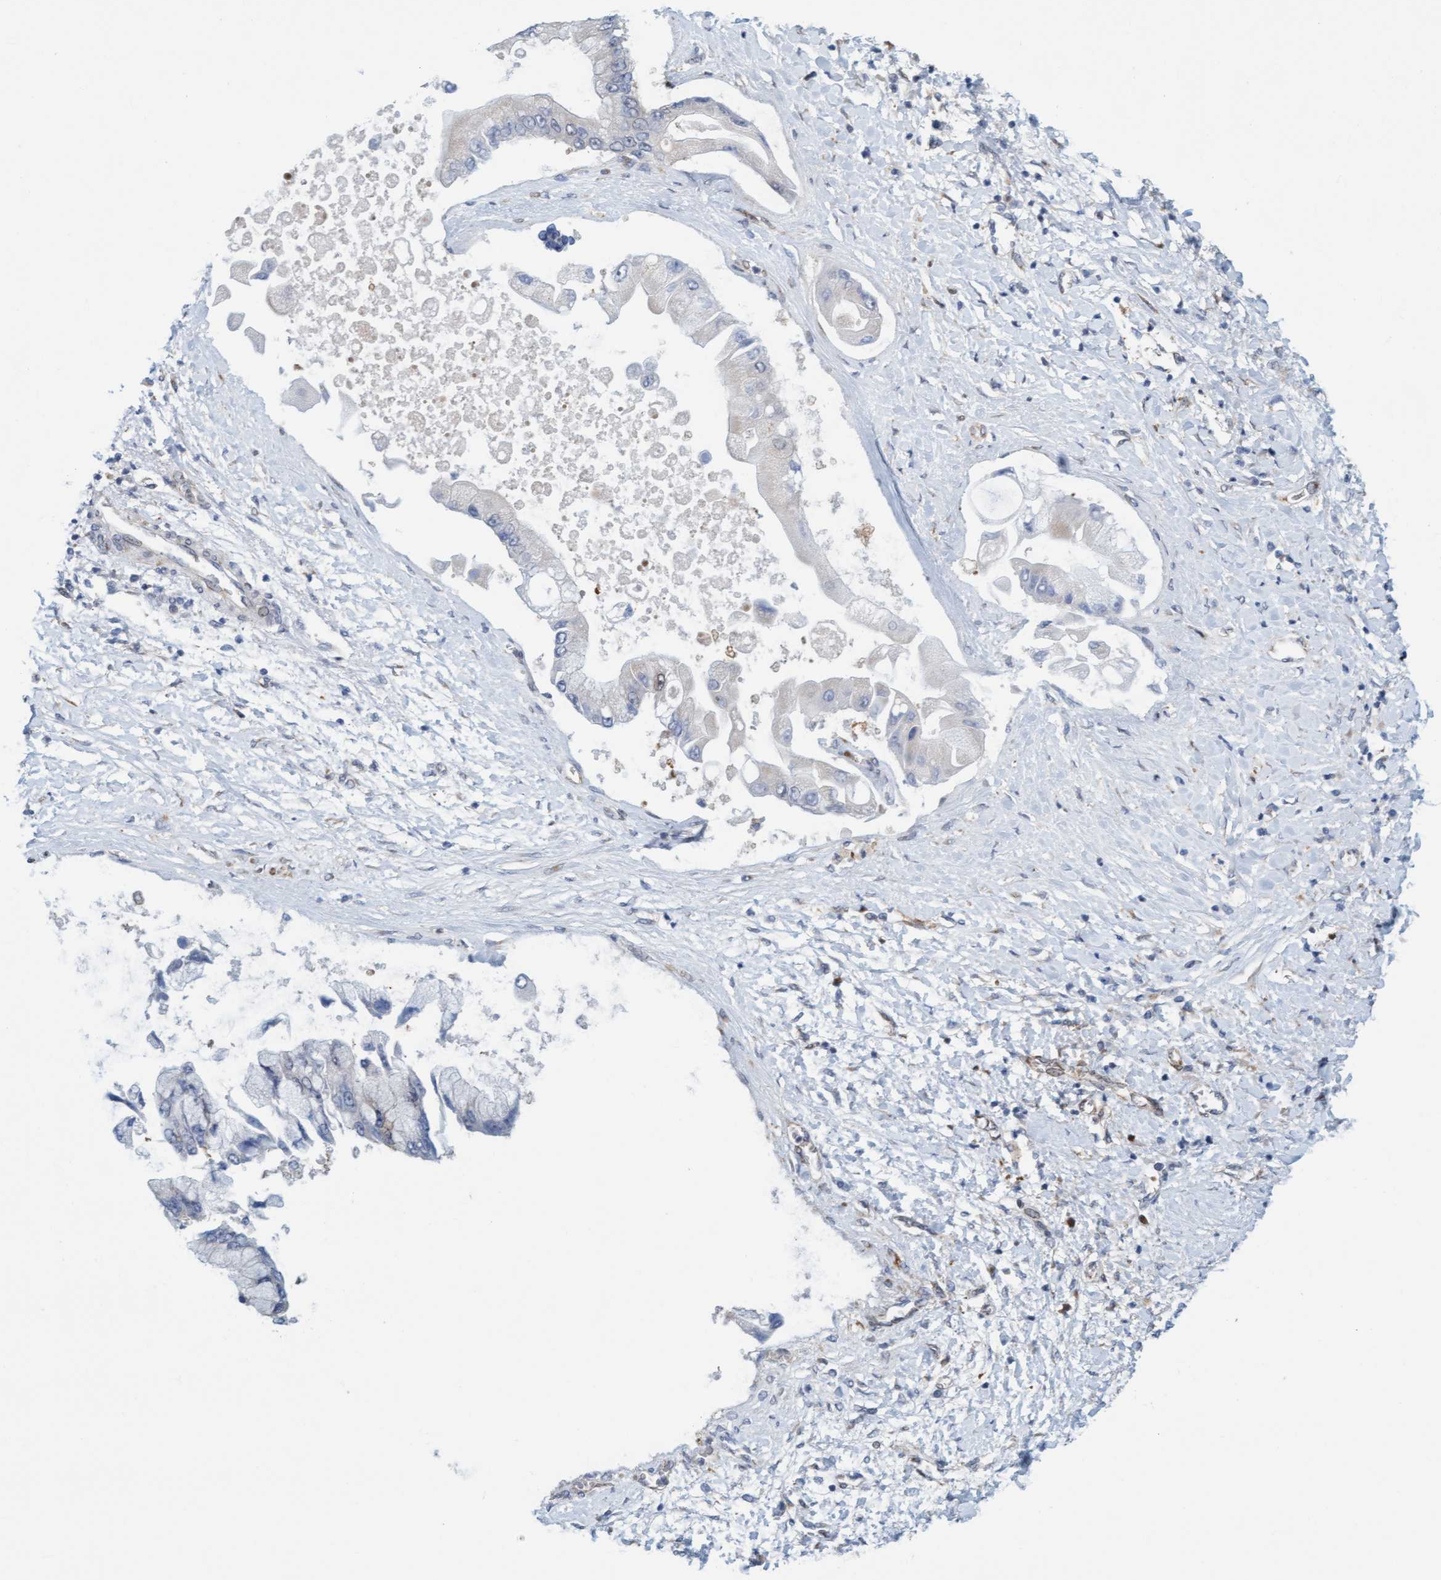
{"staining": {"intensity": "negative", "quantity": "none", "location": "none"}, "tissue": "liver cancer", "cell_type": "Tumor cells", "image_type": "cancer", "snomed": [{"axis": "morphology", "description": "Cholangiocarcinoma"}, {"axis": "topography", "description": "Liver"}], "caption": "IHC histopathology image of neoplastic tissue: human liver cancer stained with DAB (3,3'-diaminobenzidine) displays no significant protein positivity in tumor cells.", "gene": "EIF4EBP1", "patient": {"sex": "male", "age": 50}}